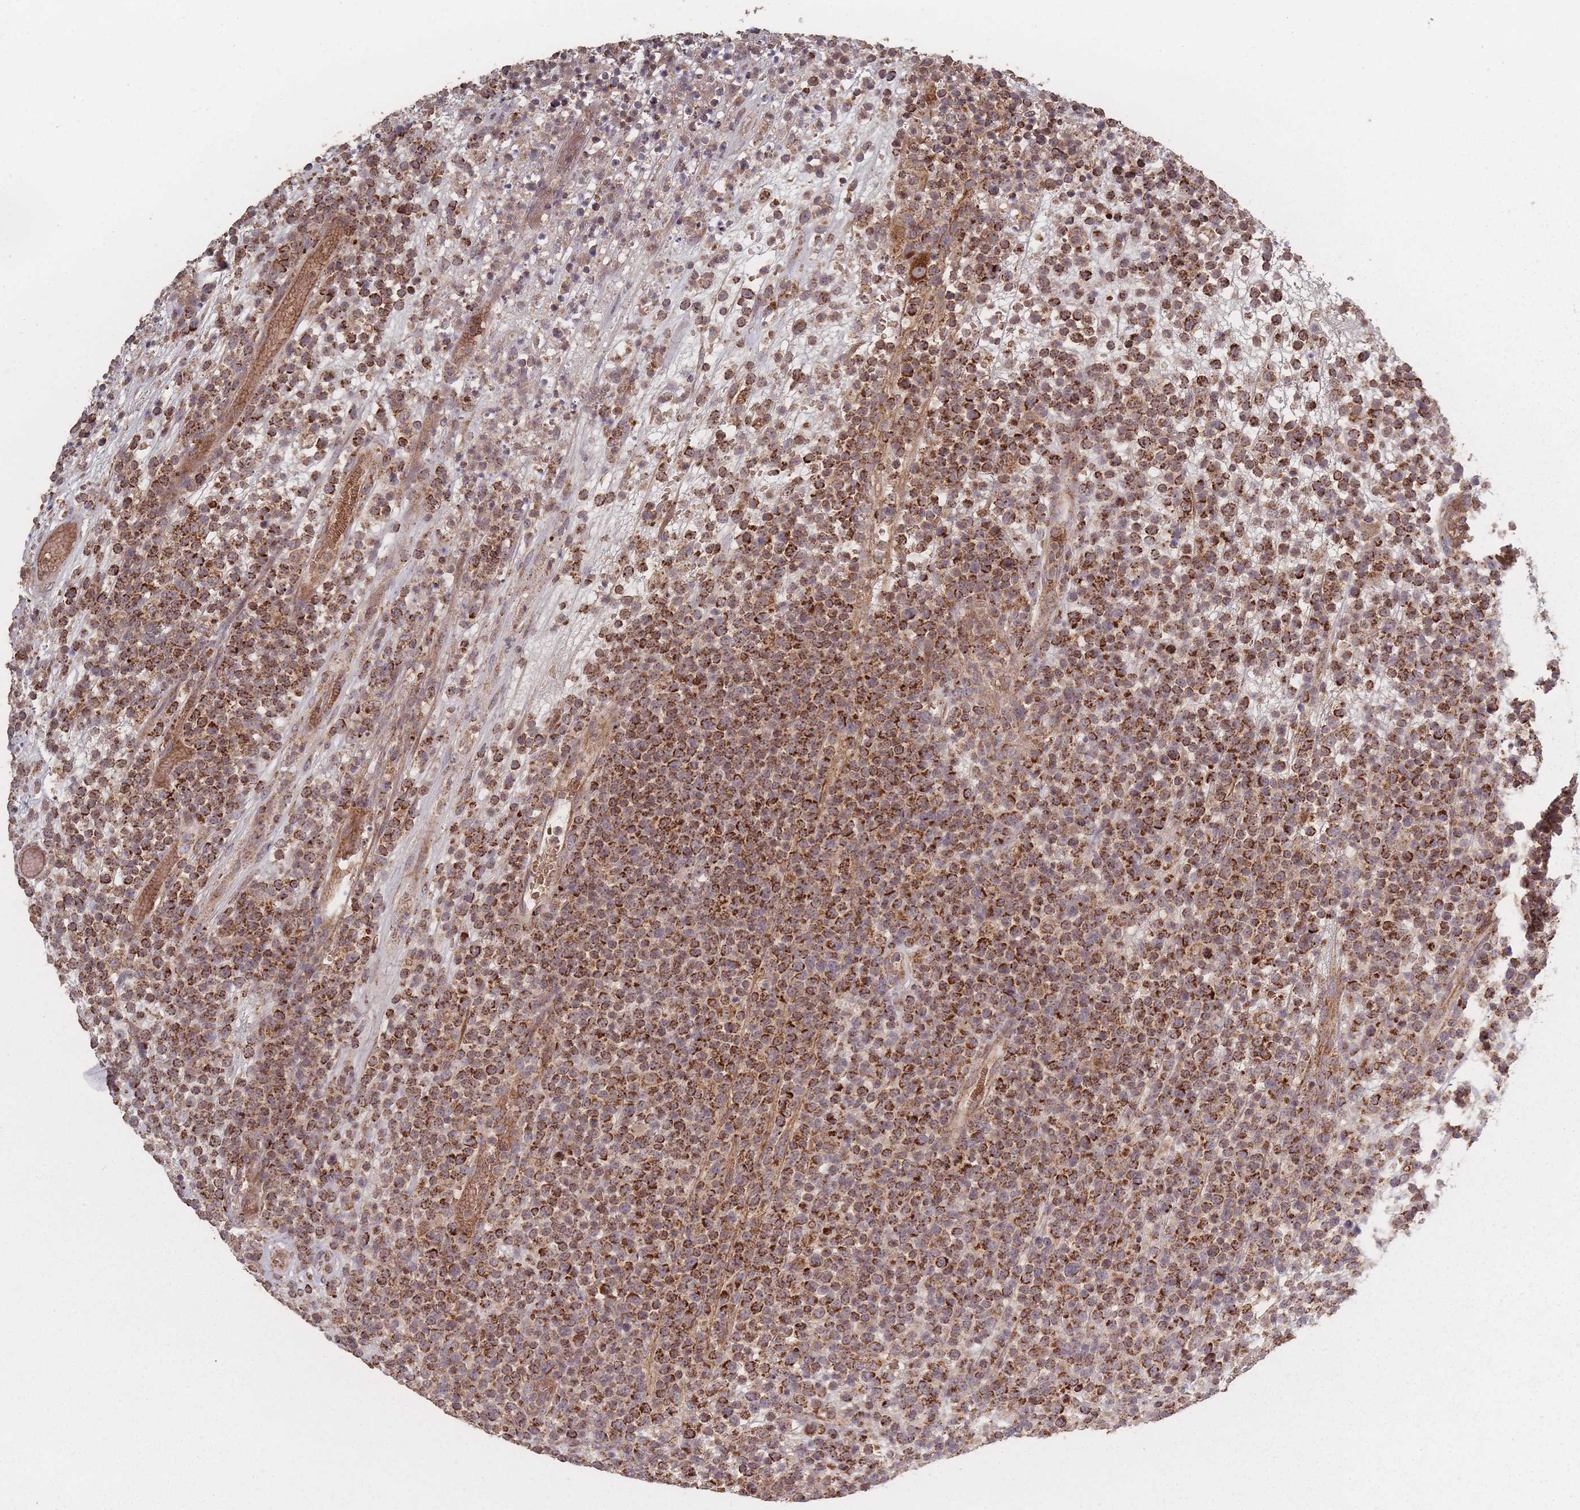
{"staining": {"intensity": "strong", "quantity": ">75%", "location": "cytoplasmic/membranous"}, "tissue": "lymphoma", "cell_type": "Tumor cells", "image_type": "cancer", "snomed": [{"axis": "morphology", "description": "Malignant lymphoma, non-Hodgkin's type, High grade"}, {"axis": "topography", "description": "Colon"}], "caption": "Protein staining of high-grade malignant lymphoma, non-Hodgkin's type tissue displays strong cytoplasmic/membranous expression in approximately >75% of tumor cells. Using DAB (3,3'-diaminobenzidine) (brown) and hematoxylin (blue) stains, captured at high magnification using brightfield microscopy.", "gene": "LYRM7", "patient": {"sex": "female", "age": 53}}